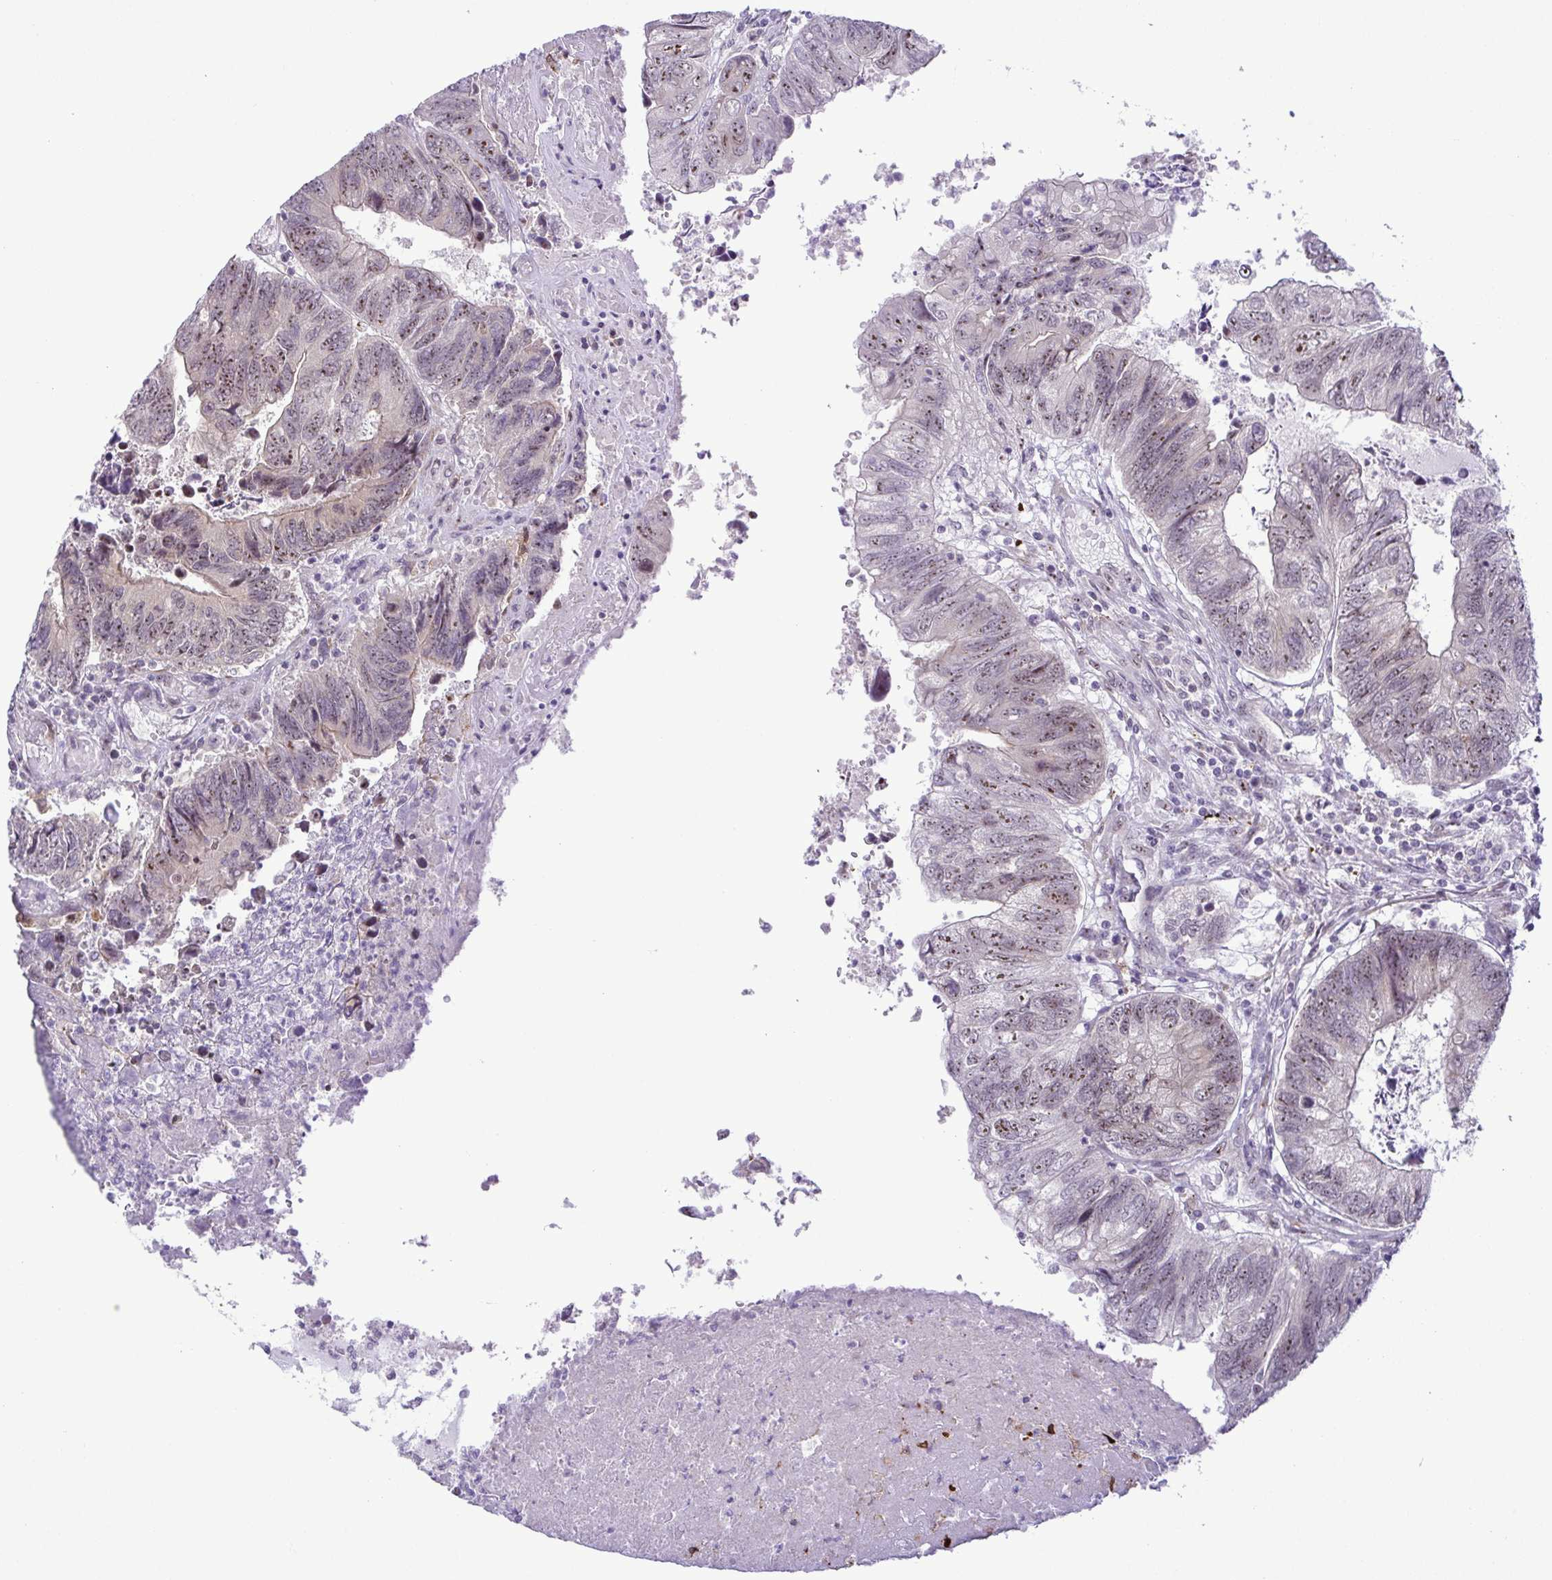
{"staining": {"intensity": "weak", "quantity": ">75%", "location": "nuclear"}, "tissue": "colorectal cancer", "cell_type": "Tumor cells", "image_type": "cancer", "snomed": [{"axis": "morphology", "description": "Adenocarcinoma, NOS"}, {"axis": "topography", "description": "Colon"}], "caption": "This is an image of immunohistochemistry staining of colorectal cancer, which shows weak positivity in the nuclear of tumor cells.", "gene": "RSL24D1", "patient": {"sex": "female", "age": 67}}